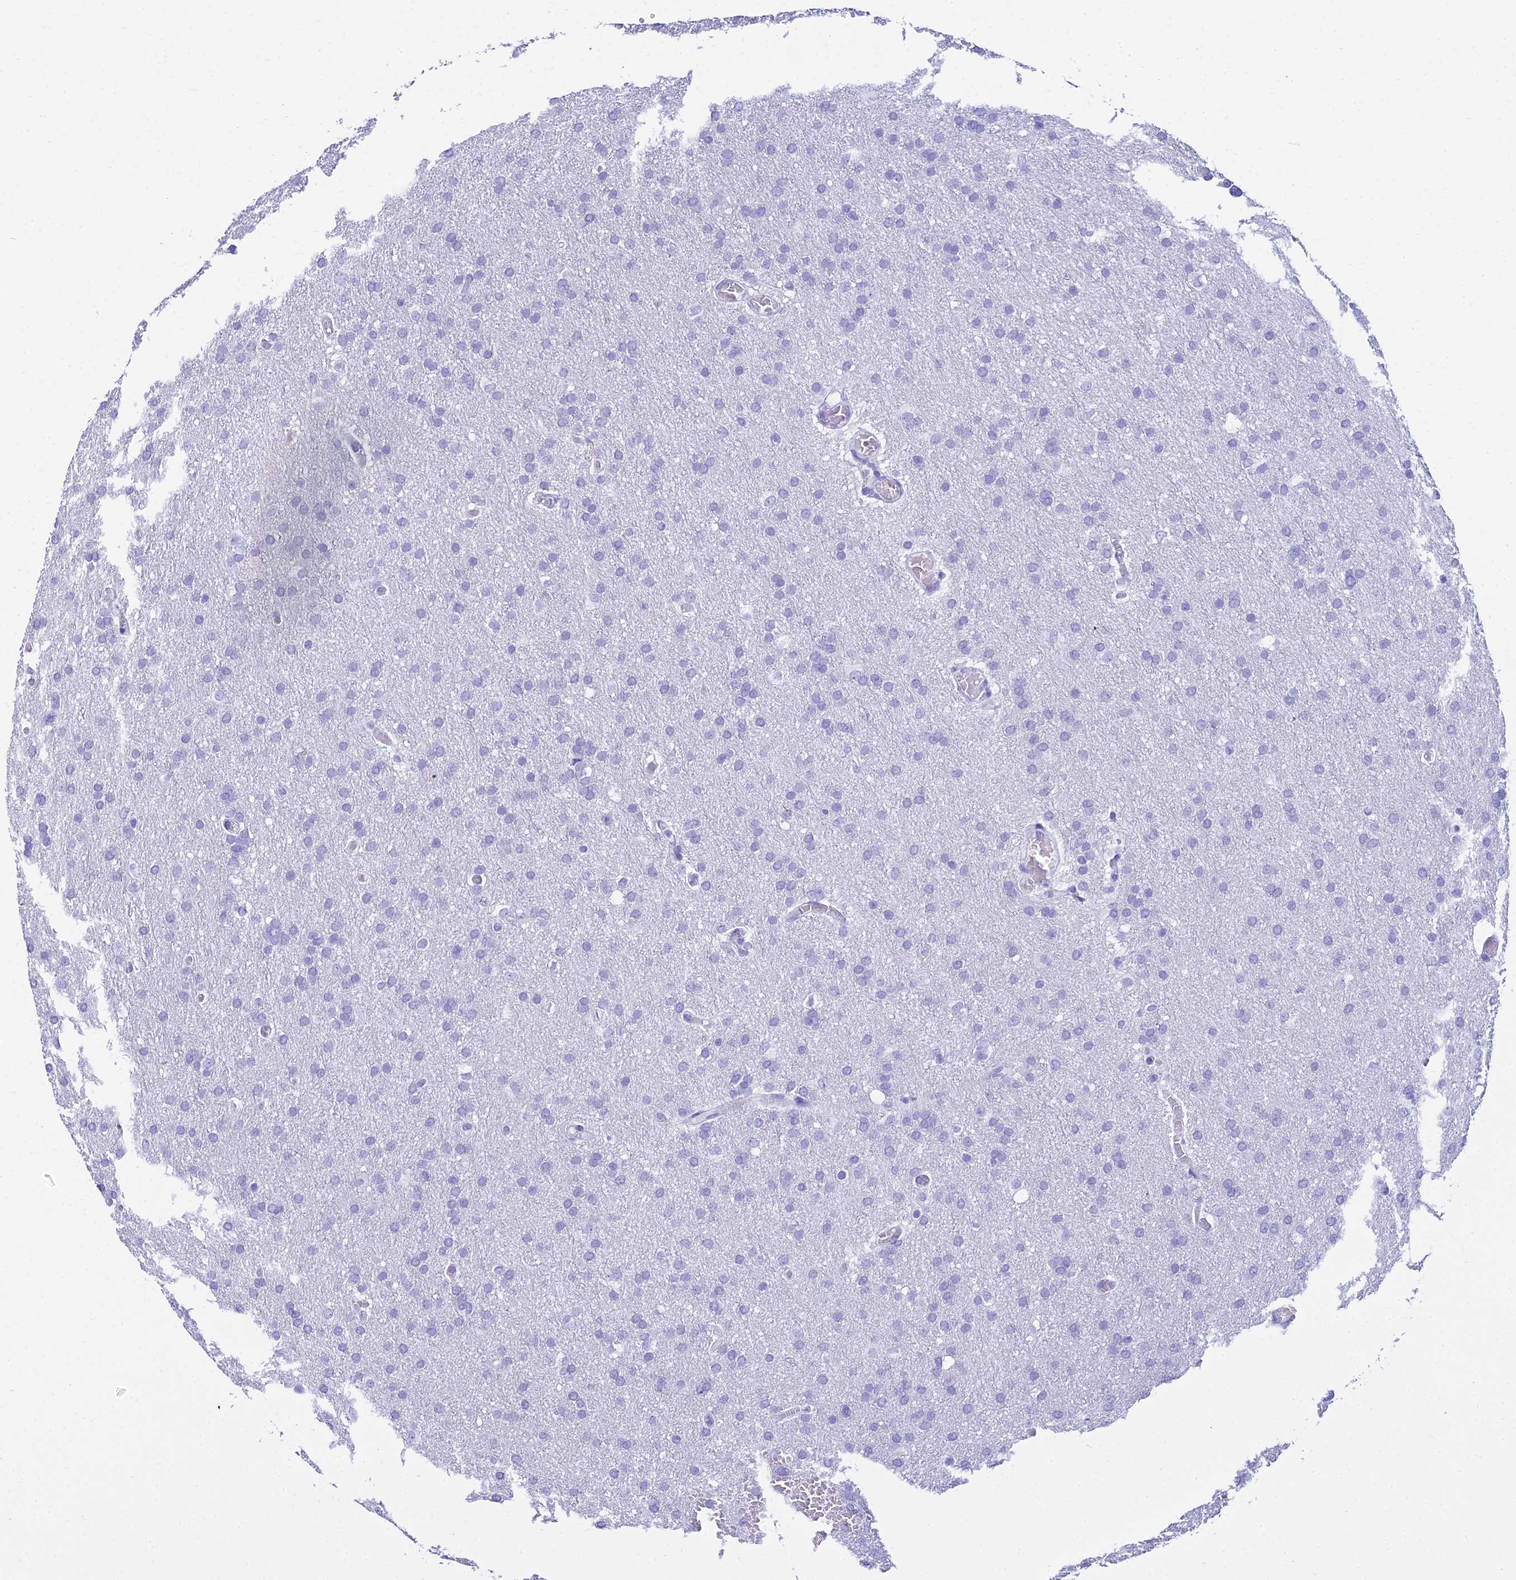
{"staining": {"intensity": "negative", "quantity": "none", "location": "none"}, "tissue": "glioma", "cell_type": "Tumor cells", "image_type": "cancer", "snomed": [{"axis": "morphology", "description": "Glioma, malignant, High grade"}, {"axis": "topography", "description": "Cerebral cortex"}], "caption": "Protein analysis of glioma exhibits no significant staining in tumor cells. (IHC, brightfield microscopy, high magnification).", "gene": "ZNF442", "patient": {"sex": "female", "age": 36}}